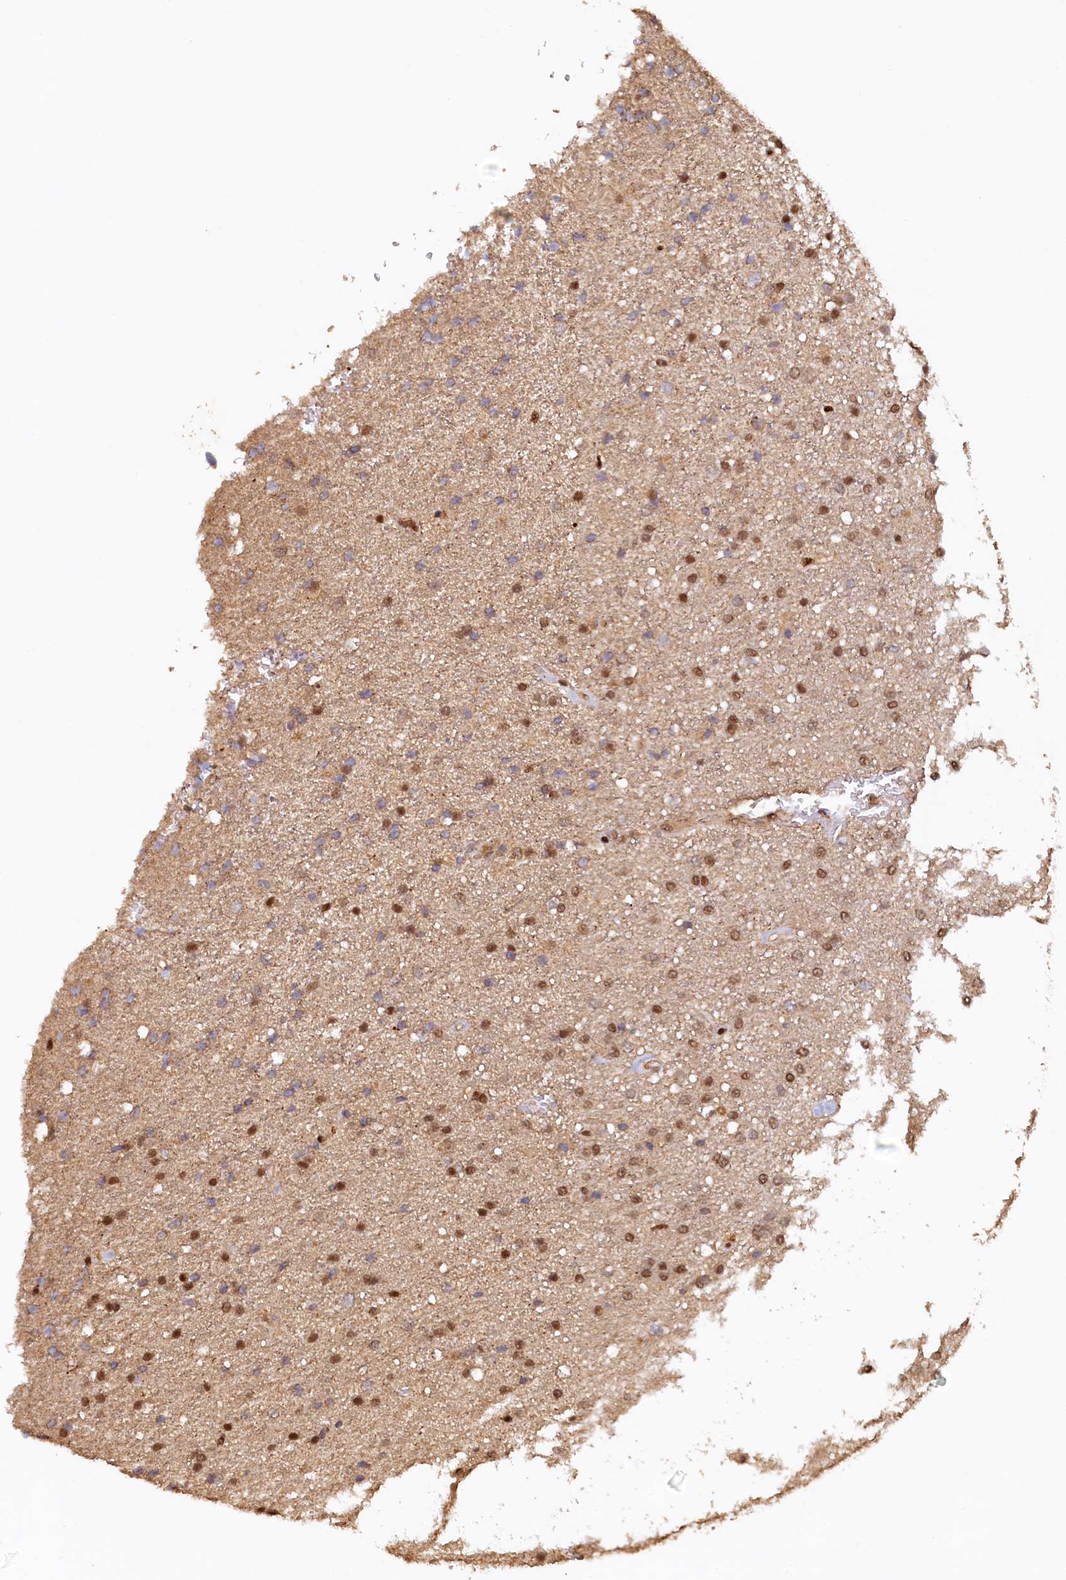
{"staining": {"intensity": "moderate", "quantity": "25%-75%", "location": "nuclear"}, "tissue": "glioma", "cell_type": "Tumor cells", "image_type": "cancer", "snomed": [{"axis": "morphology", "description": "Glioma, malignant, High grade"}, {"axis": "topography", "description": "Brain"}], "caption": "Glioma tissue displays moderate nuclear positivity in approximately 25%-75% of tumor cells (Brightfield microscopy of DAB IHC at high magnification).", "gene": "UBL7", "patient": {"sex": "male", "age": 72}}